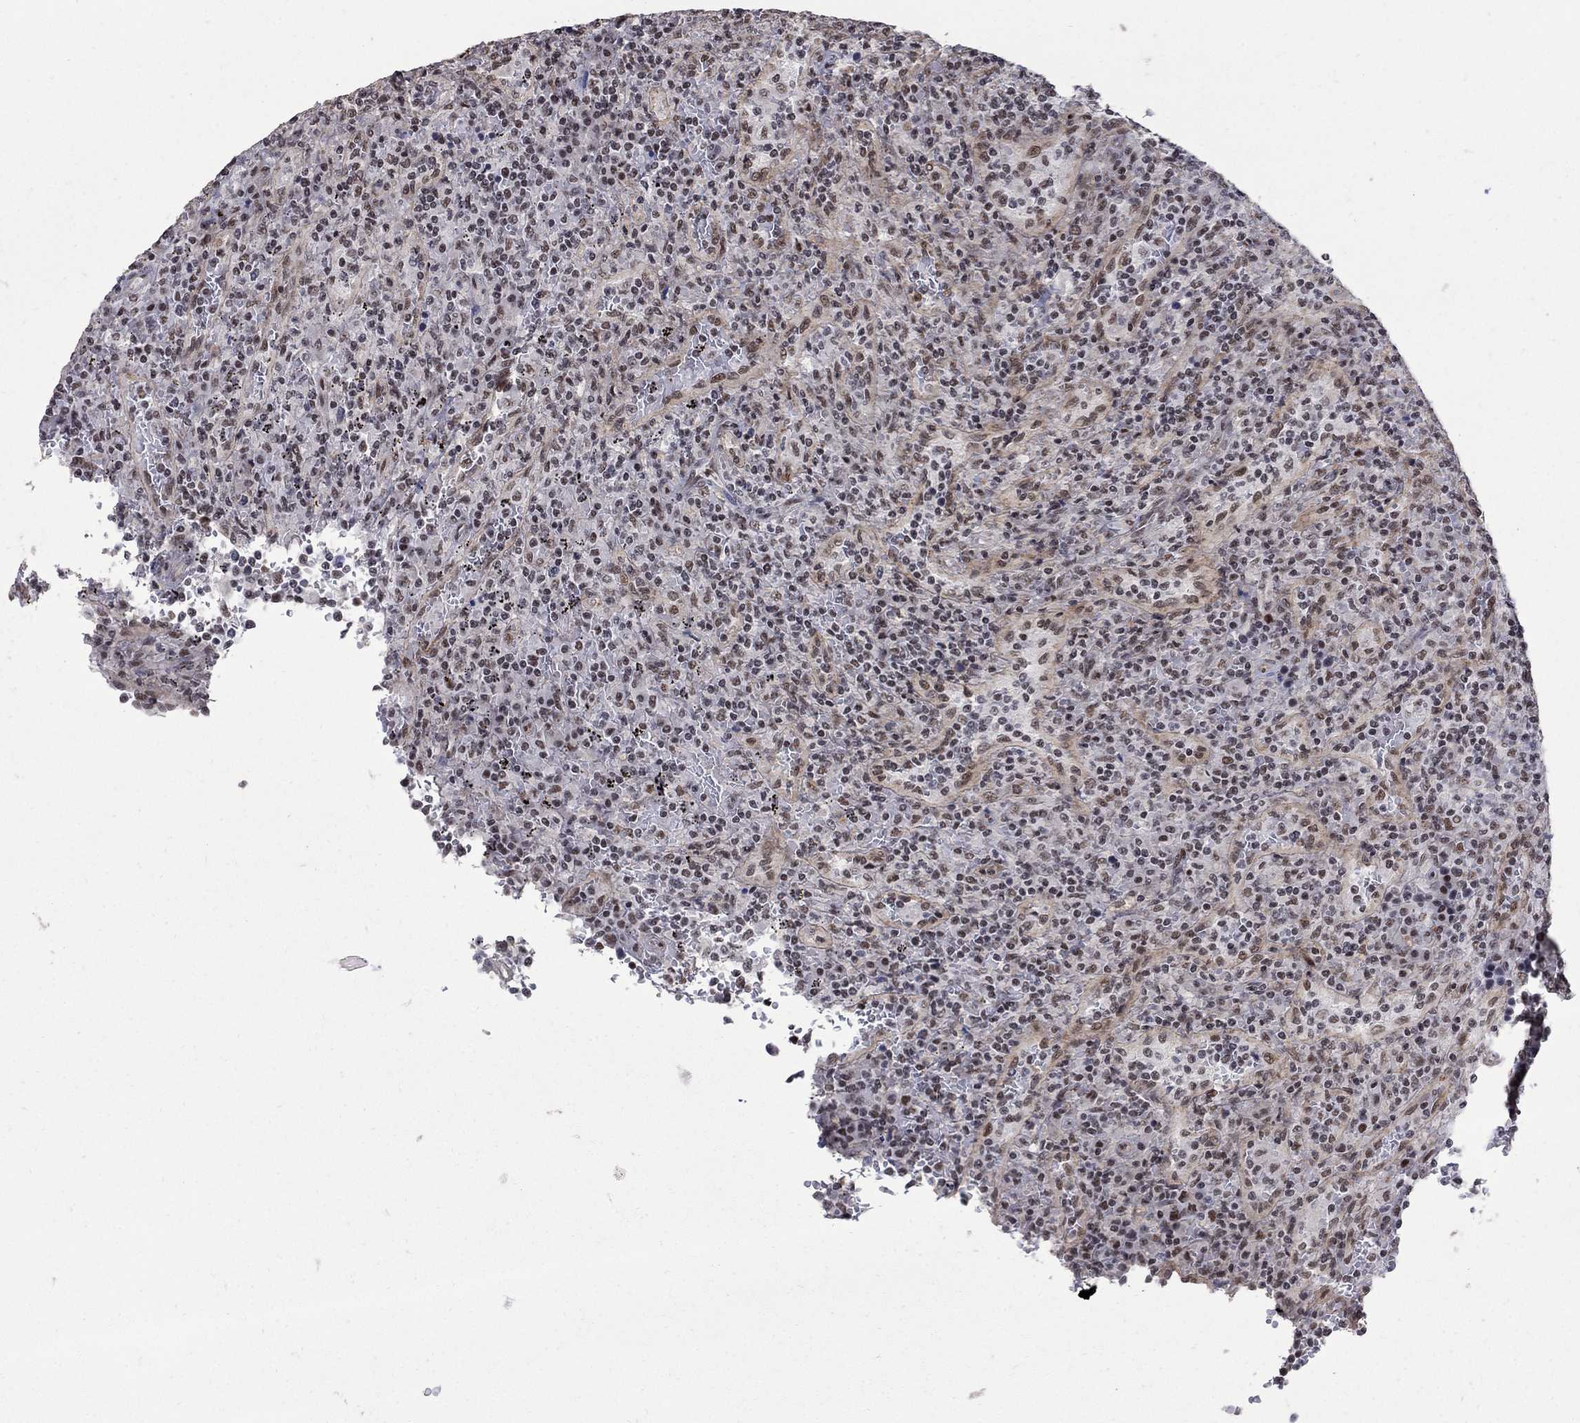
{"staining": {"intensity": "weak", "quantity": ">75%", "location": "nuclear"}, "tissue": "lymphoma", "cell_type": "Tumor cells", "image_type": "cancer", "snomed": [{"axis": "morphology", "description": "Malignant lymphoma, non-Hodgkin's type, Low grade"}, {"axis": "topography", "description": "Spleen"}], "caption": "Human malignant lymphoma, non-Hodgkin's type (low-grade) stained with a protein marker exhibits weak staining in tumor cells.", "gene": "PNISR", "patient": {"sex": "male", "age": 62}}